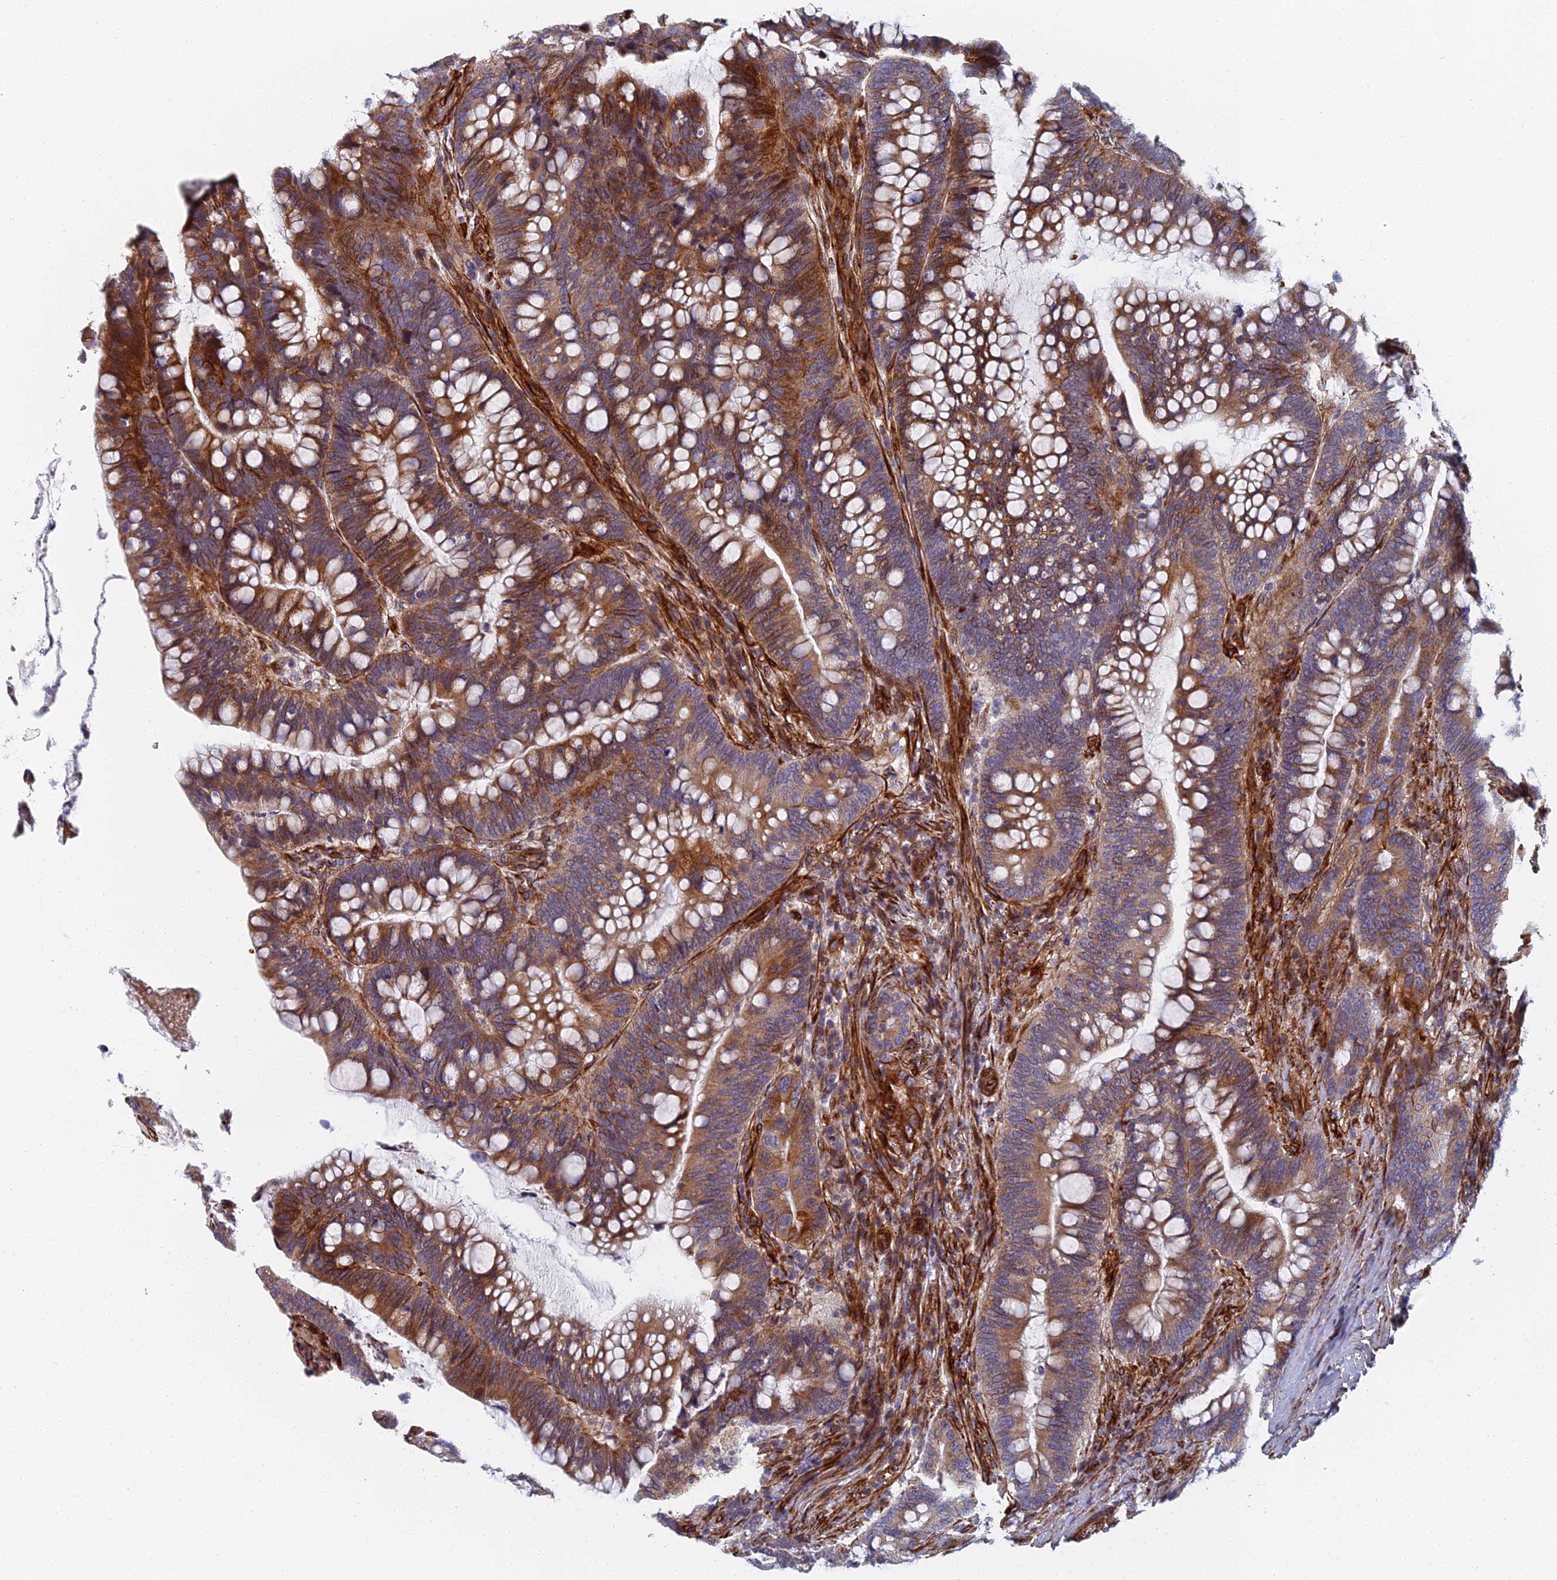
{"staining": {"intensity": "moderate", "quantity": ">75%", "location": "cytoplasmic/membranous"}, "tissue": "colorectal cancer", "cell_type": "Tumor cells", "image_type": "cancer", "snomed": [{"axis": "morphology", "description": "Adenocarcinoma, NOS"}, {"axis": "topography", "description": "Colon"}], "caption": "The micrograph shows a brown stain indicating the presence of a protein in the cytoplasmic/membranous of tumor cells in adenocarcinoma (colorectal).", "gene": "ABCB10", "patient": {"sex": "female", "age": 66}}